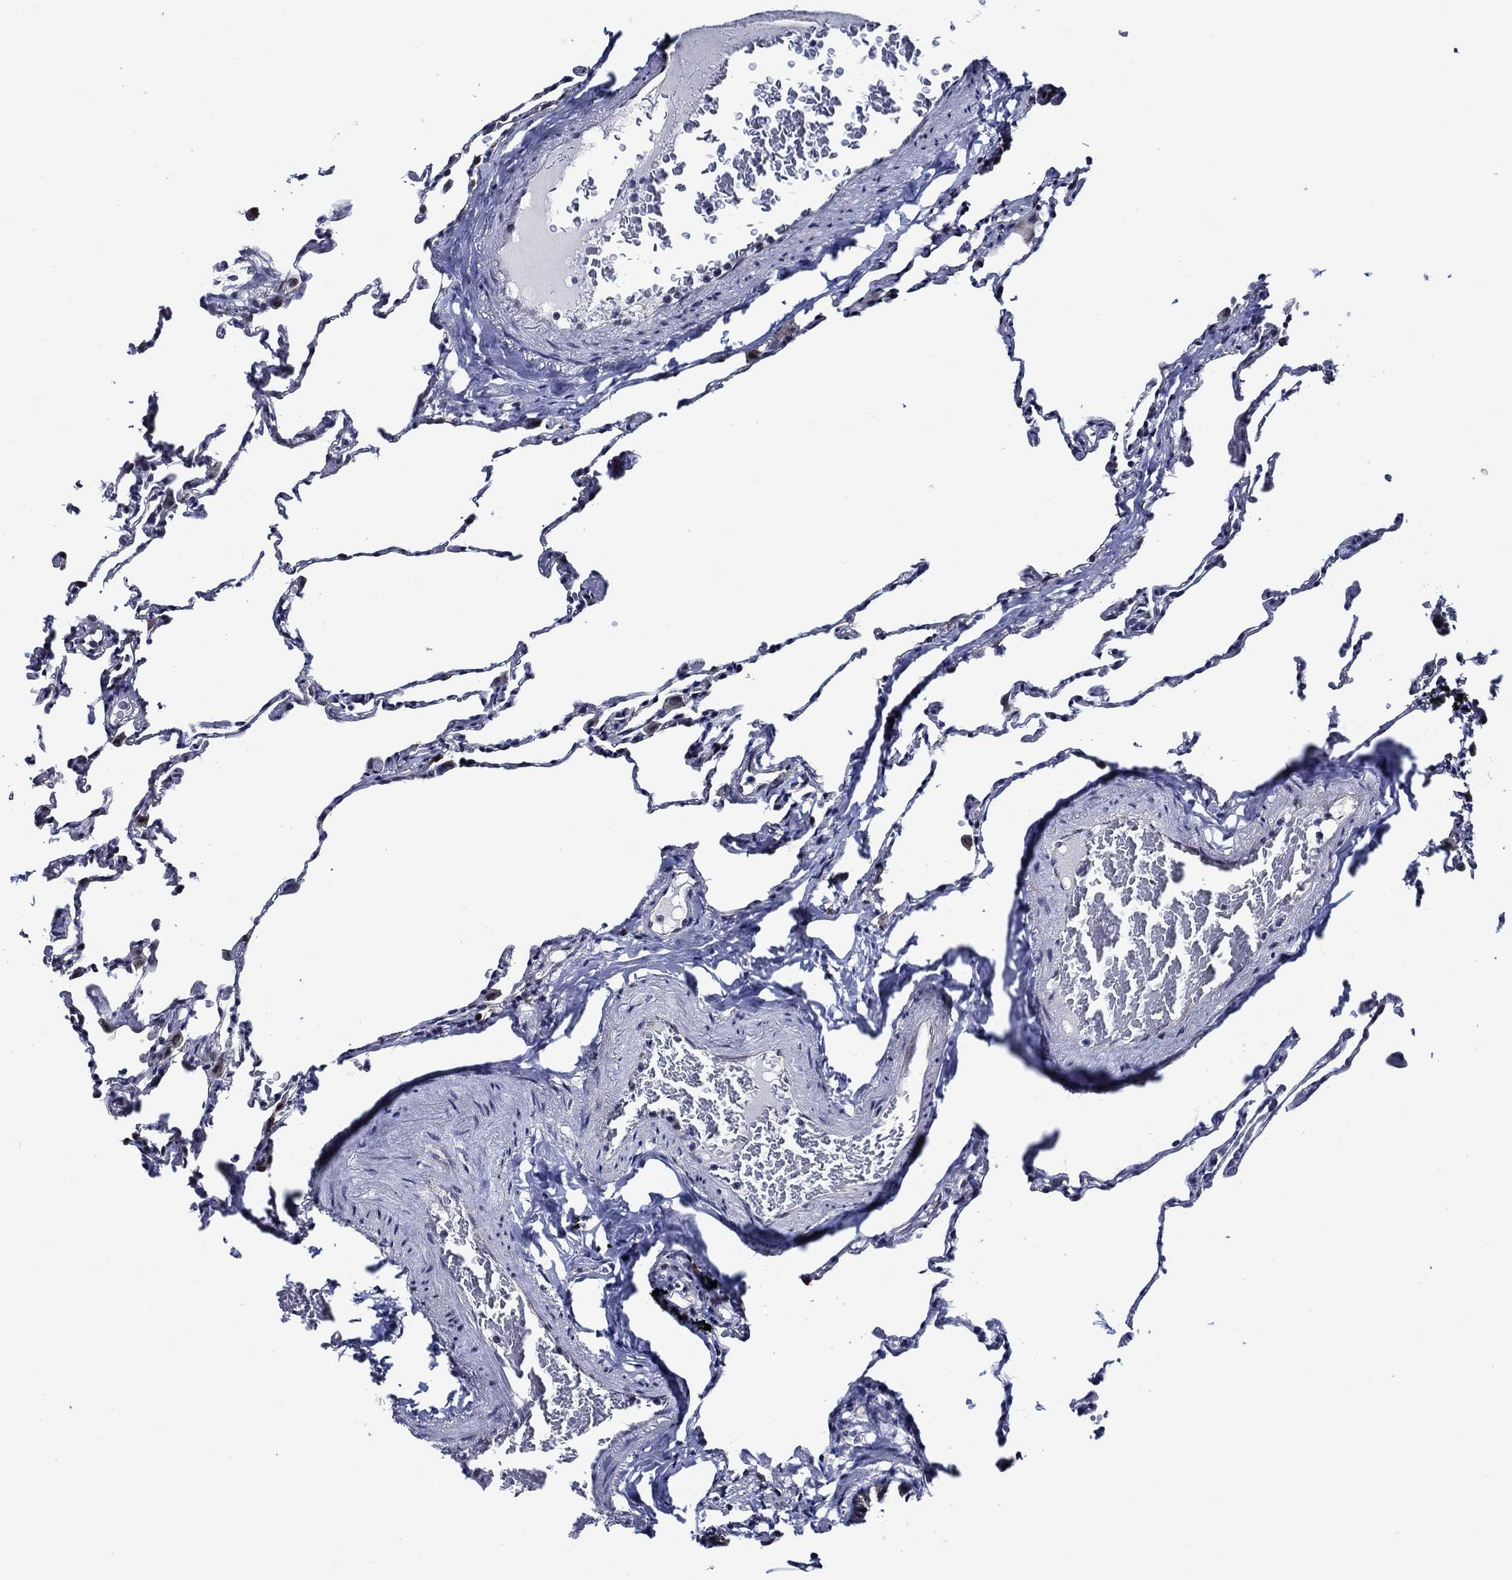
{"staining": {"intensity": "negative", "quantity": "none", "location": "none"}, "tissue": "lung", "cell_type": "Alveolar cells", "image_type": "normal", "snomed": [{"axis": "morphology", "description": "Normal tissue, NOS"}, {"axis": "topography", "description": "Lung"}], "caption": "IHC micrograph of unremarkable lung: human lung stained with DAB (3,3'-diaminobenzidine) demonstrates no significant protein positivity in alveolar cells. (Stains: DAB immunohistochemistry (IHC) with hematoxylin counter stain, Microscopy: brightfield microscopy at high magnification).", "gene": "C8orf48", "patient": {"sex": "female", "age": 57}}